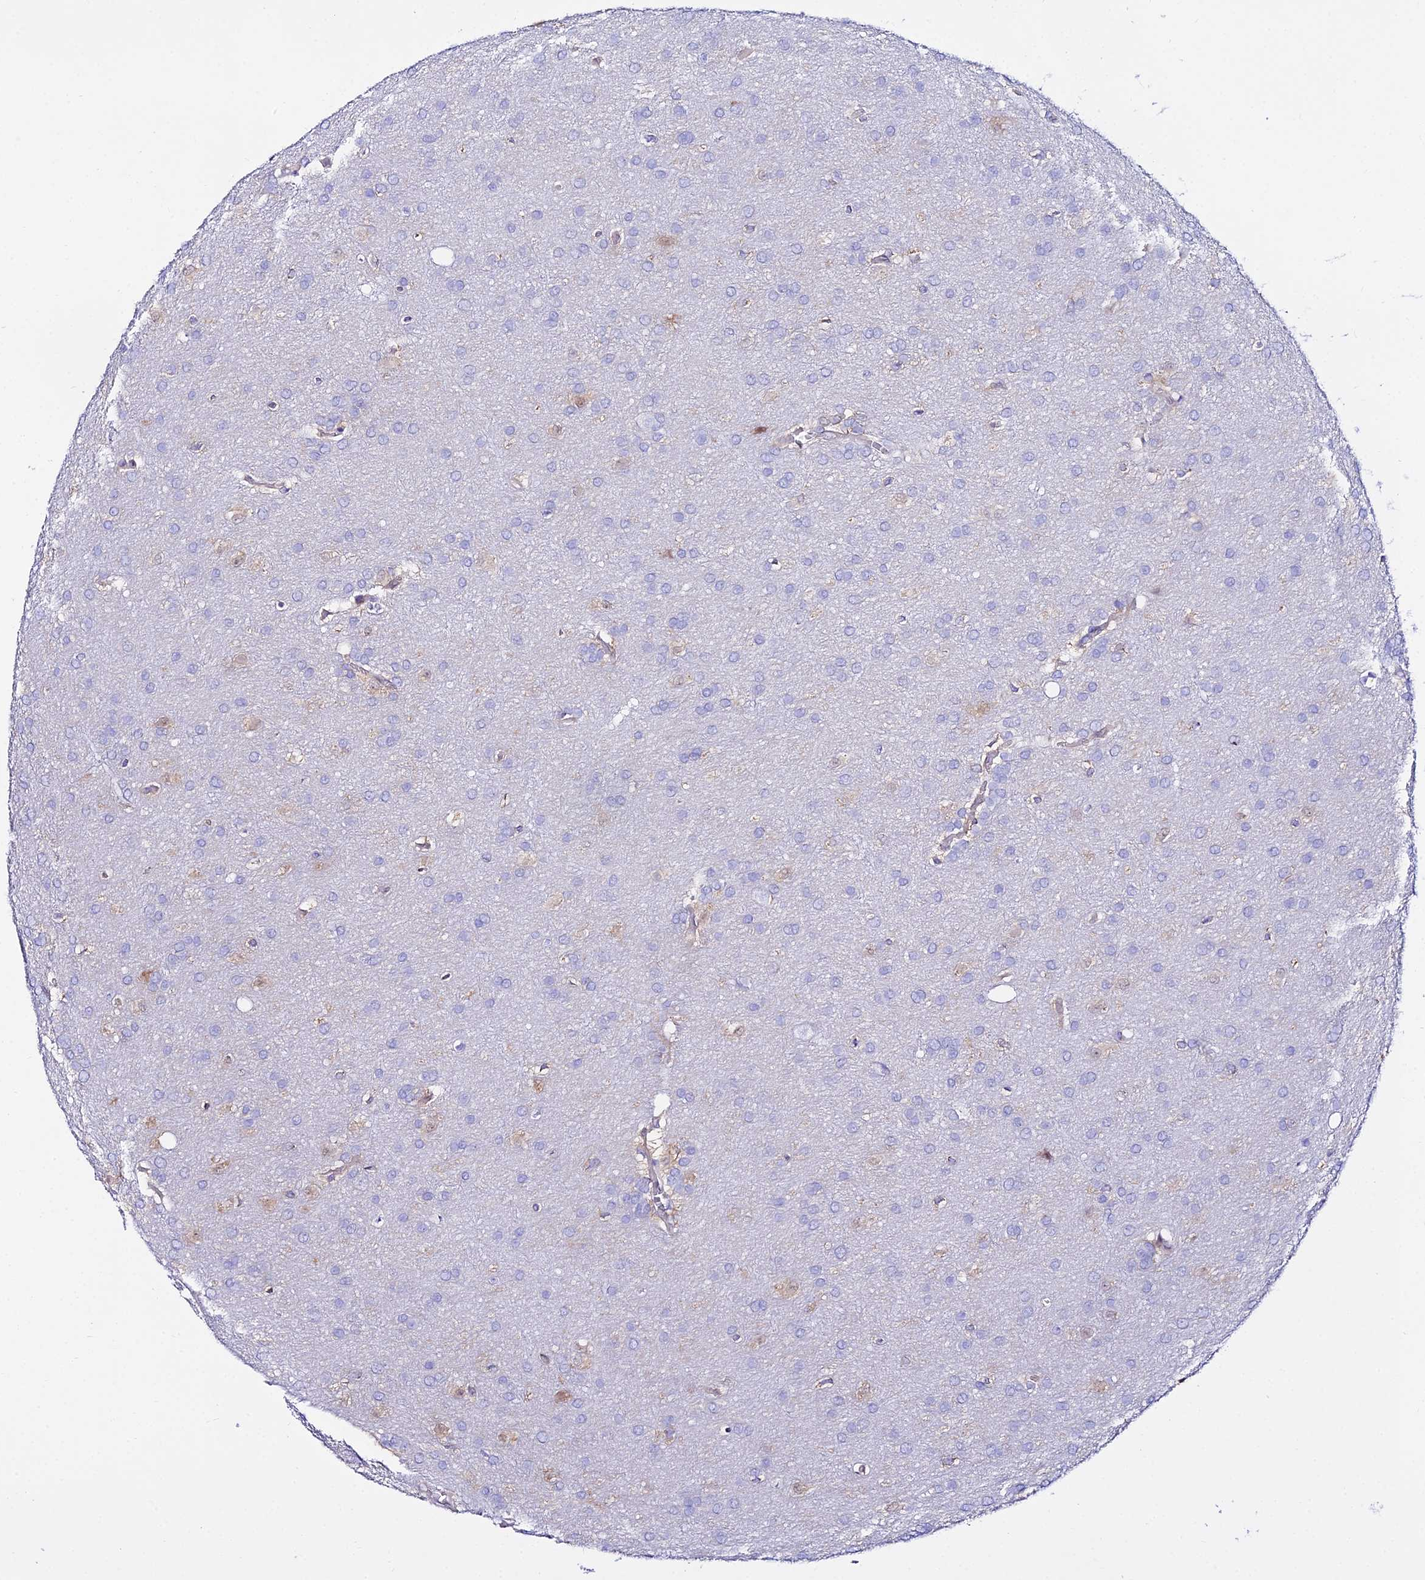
{"staining": {"intensity": "negative", "quantity": "none", "location": "none"}, "tissue": "glioma", "cell_type": "Tumor cells", "image_type": "cancer", "snomed": [{"axis": "morphology", "description": "Glioma, malignant, Low grade"}, {"axis": "topography", "description": "Brain"}], "caption": "Tumor cells show no significant protein positivity in malignant glioma (low-grade).", "gene": "S100A16", "patient": {"sex": "female", "age": 32}}